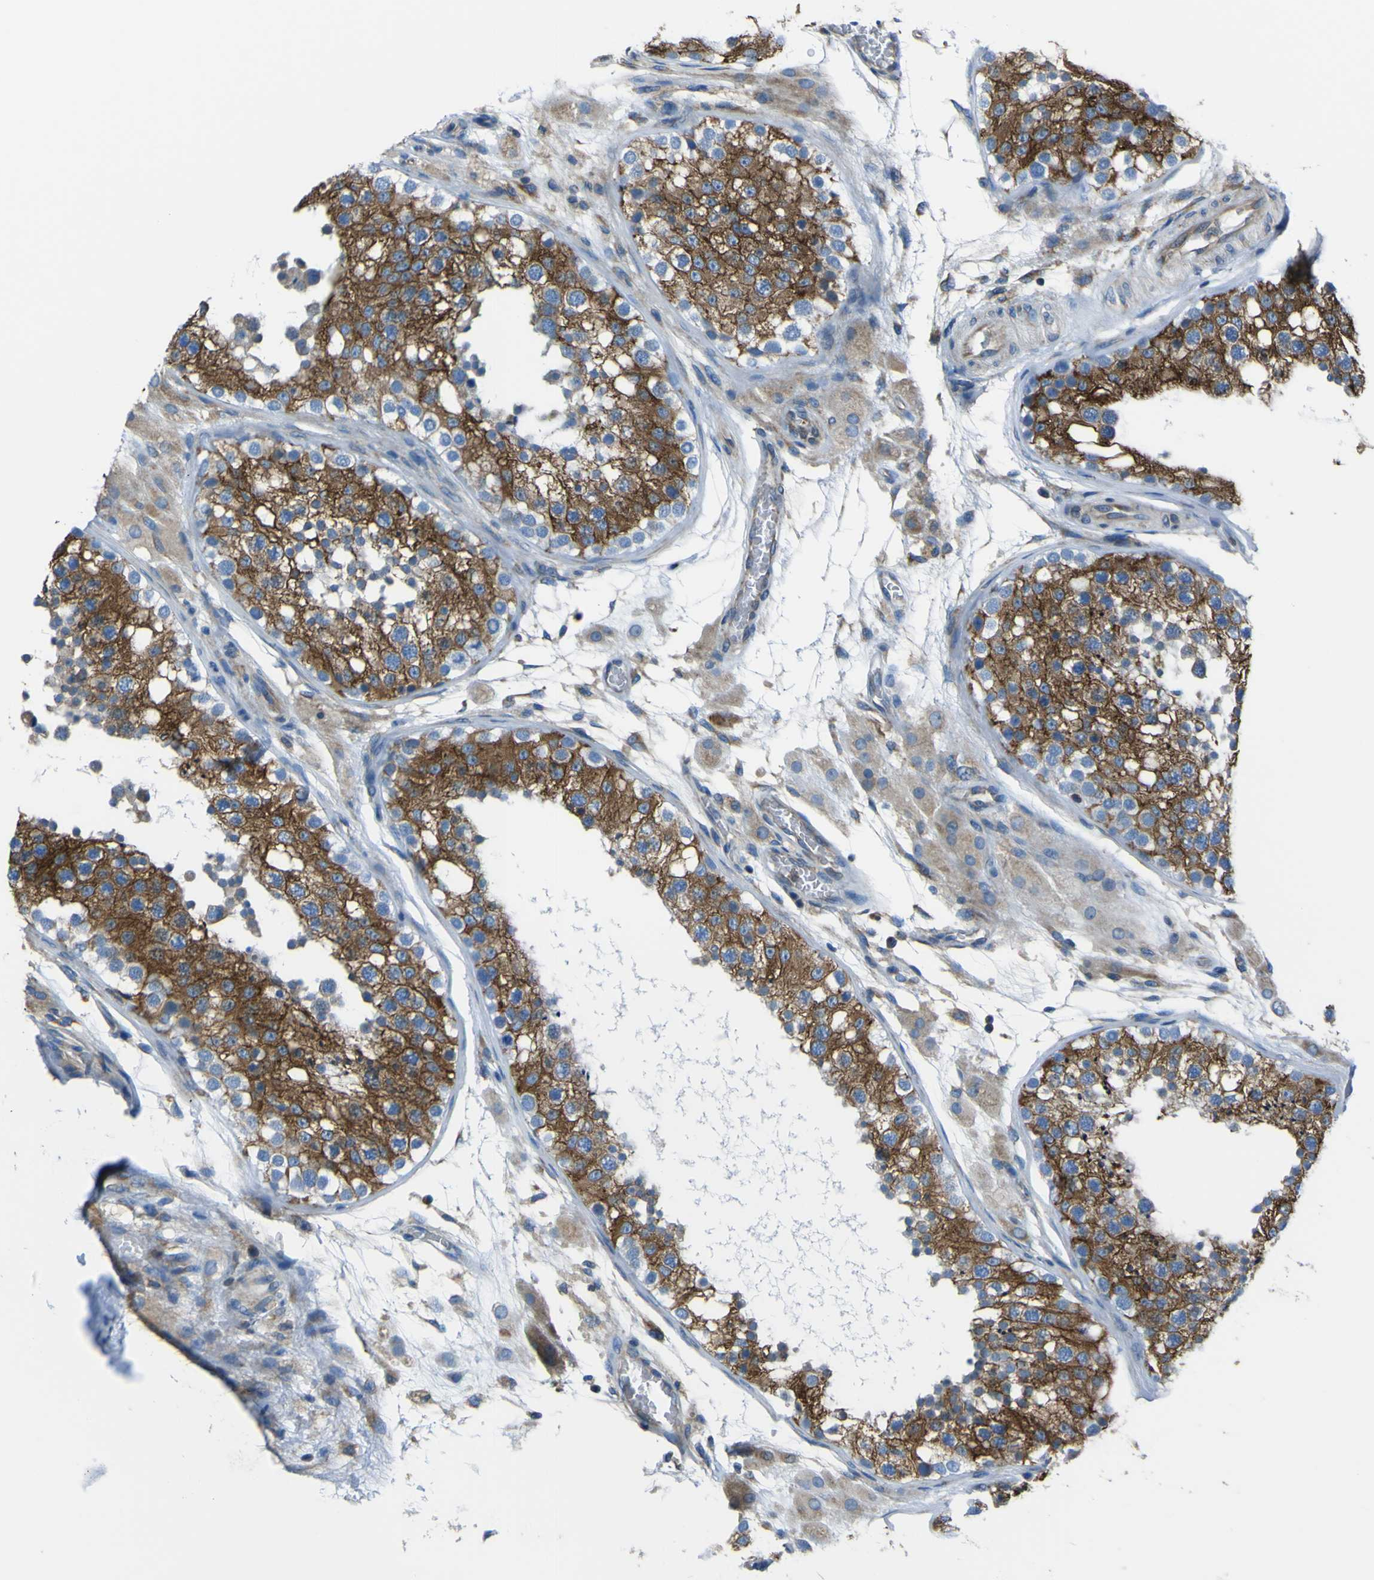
{"staining": {"intensity": "strong", "quantity": ">75%", "location": "cytoplasmic/membranous"}, "tissue": "testis", "cell_type": "Cells in seminiferous ducts", "image_type": "normal", "snomed": [{"axis": "morphology", "description": "Normal tissue, NOS"}, {"axis": "topography", "description": "Testis"}], "caption": "High-magnification brightfield microscopy of benign testis stained with DAB (brown) and counterstained with hematoxylin (blue). cells in seminiferous ducts exhibit strong cytoplasmic/membranous expression is identified in about>75% of cells.", "gene": "STIM1", "patient": {"sex": "male", "age": 26}}